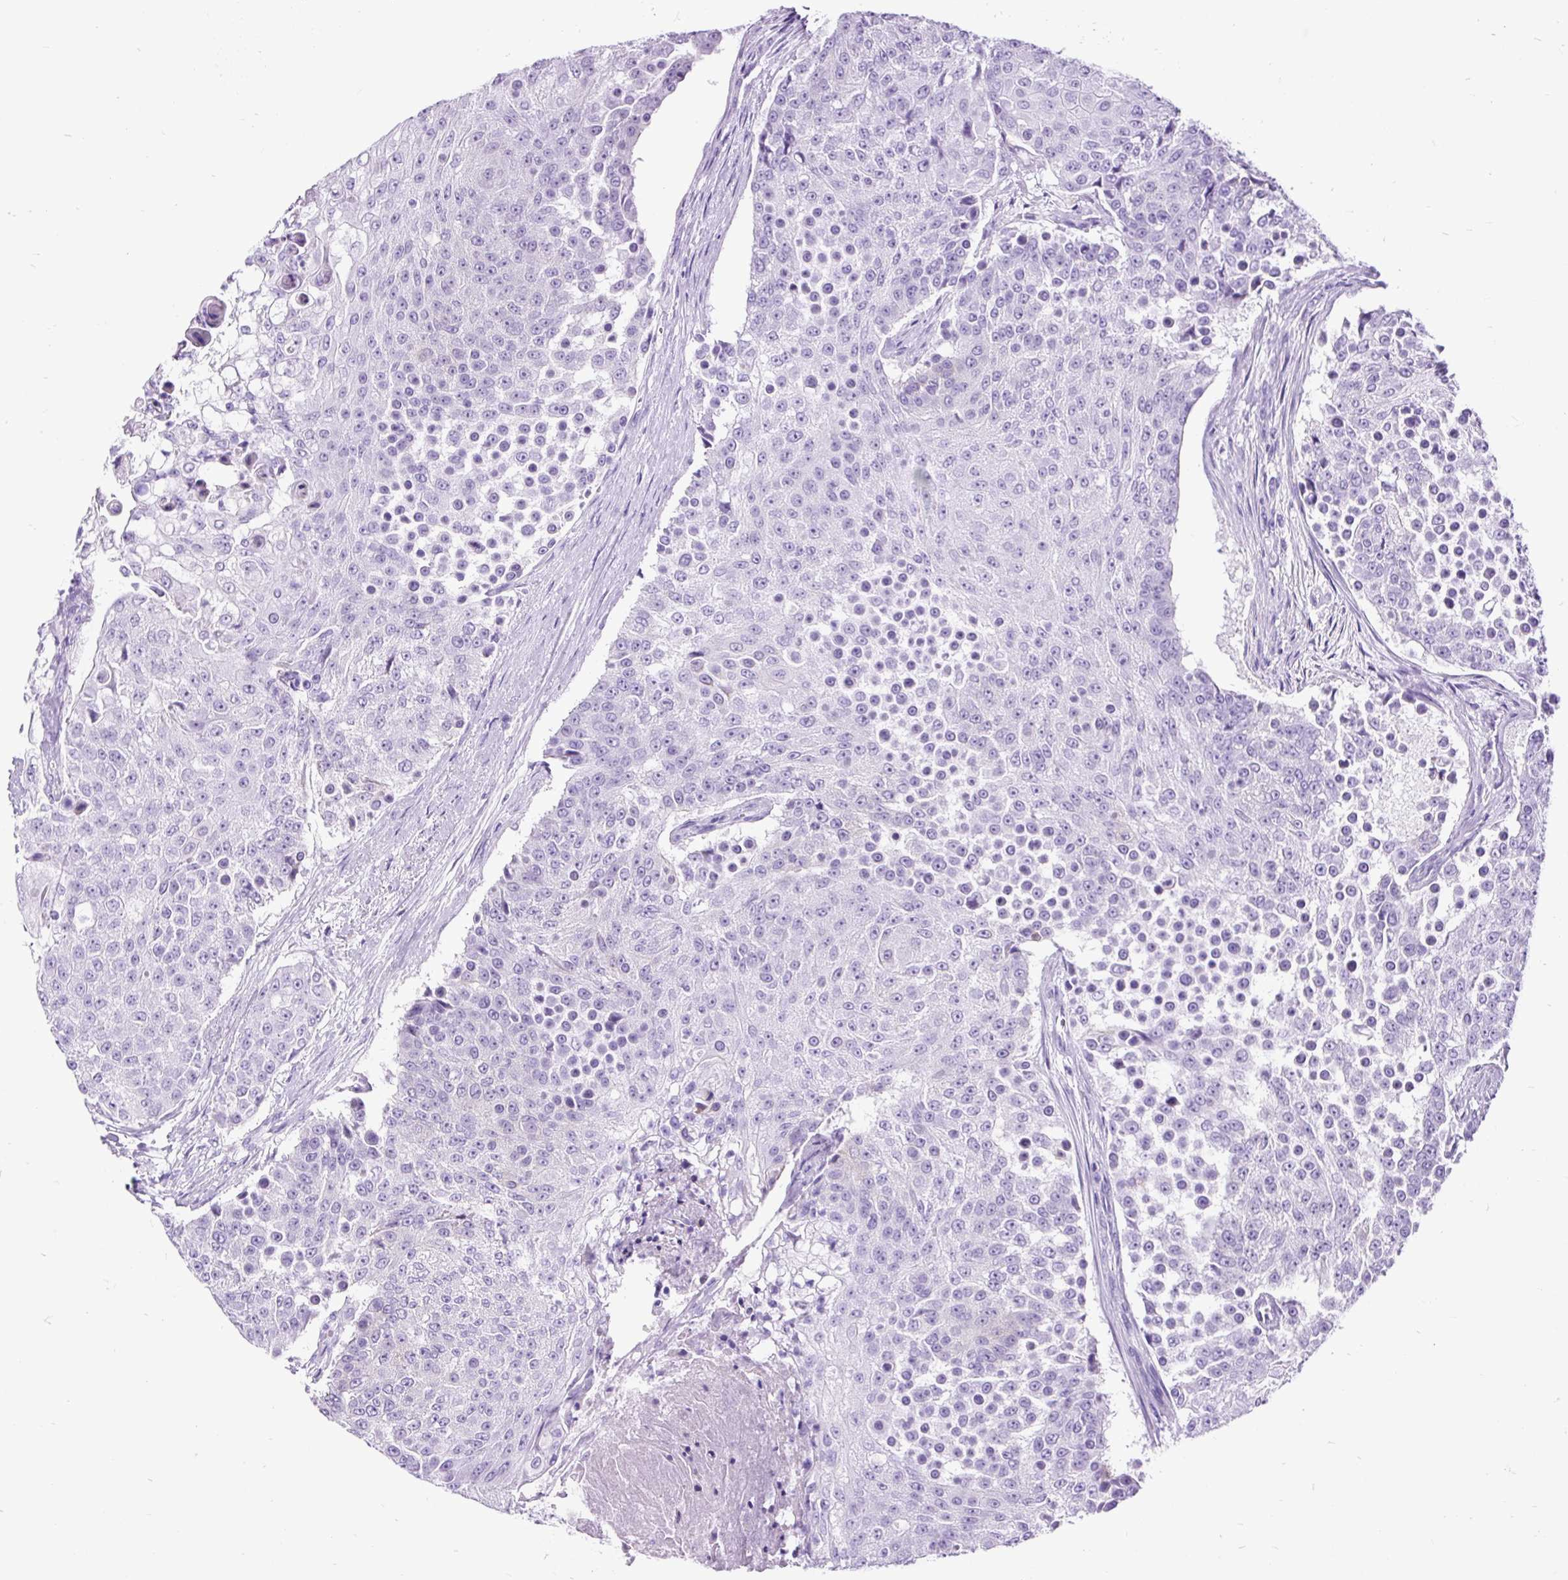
{"staining": {"intensity": "negative", "quantity": "none", "location": "none"}, "tissue": "urothelial cancer", "cell_type": "Tumor cells", "image_type": "cancer", "snomed": [{"axis": "morphology", "description": "Urothelial carcinoma, High grade"}, {"axis": "topography", "description": "Urinary bladder"}], "caption": "Tumor cells are negative for protein expression in human urothelial cancer. Nuclei are stained in blue.", "gene": "PDIA2", "patient": {"sex": "female", "age": 63}}